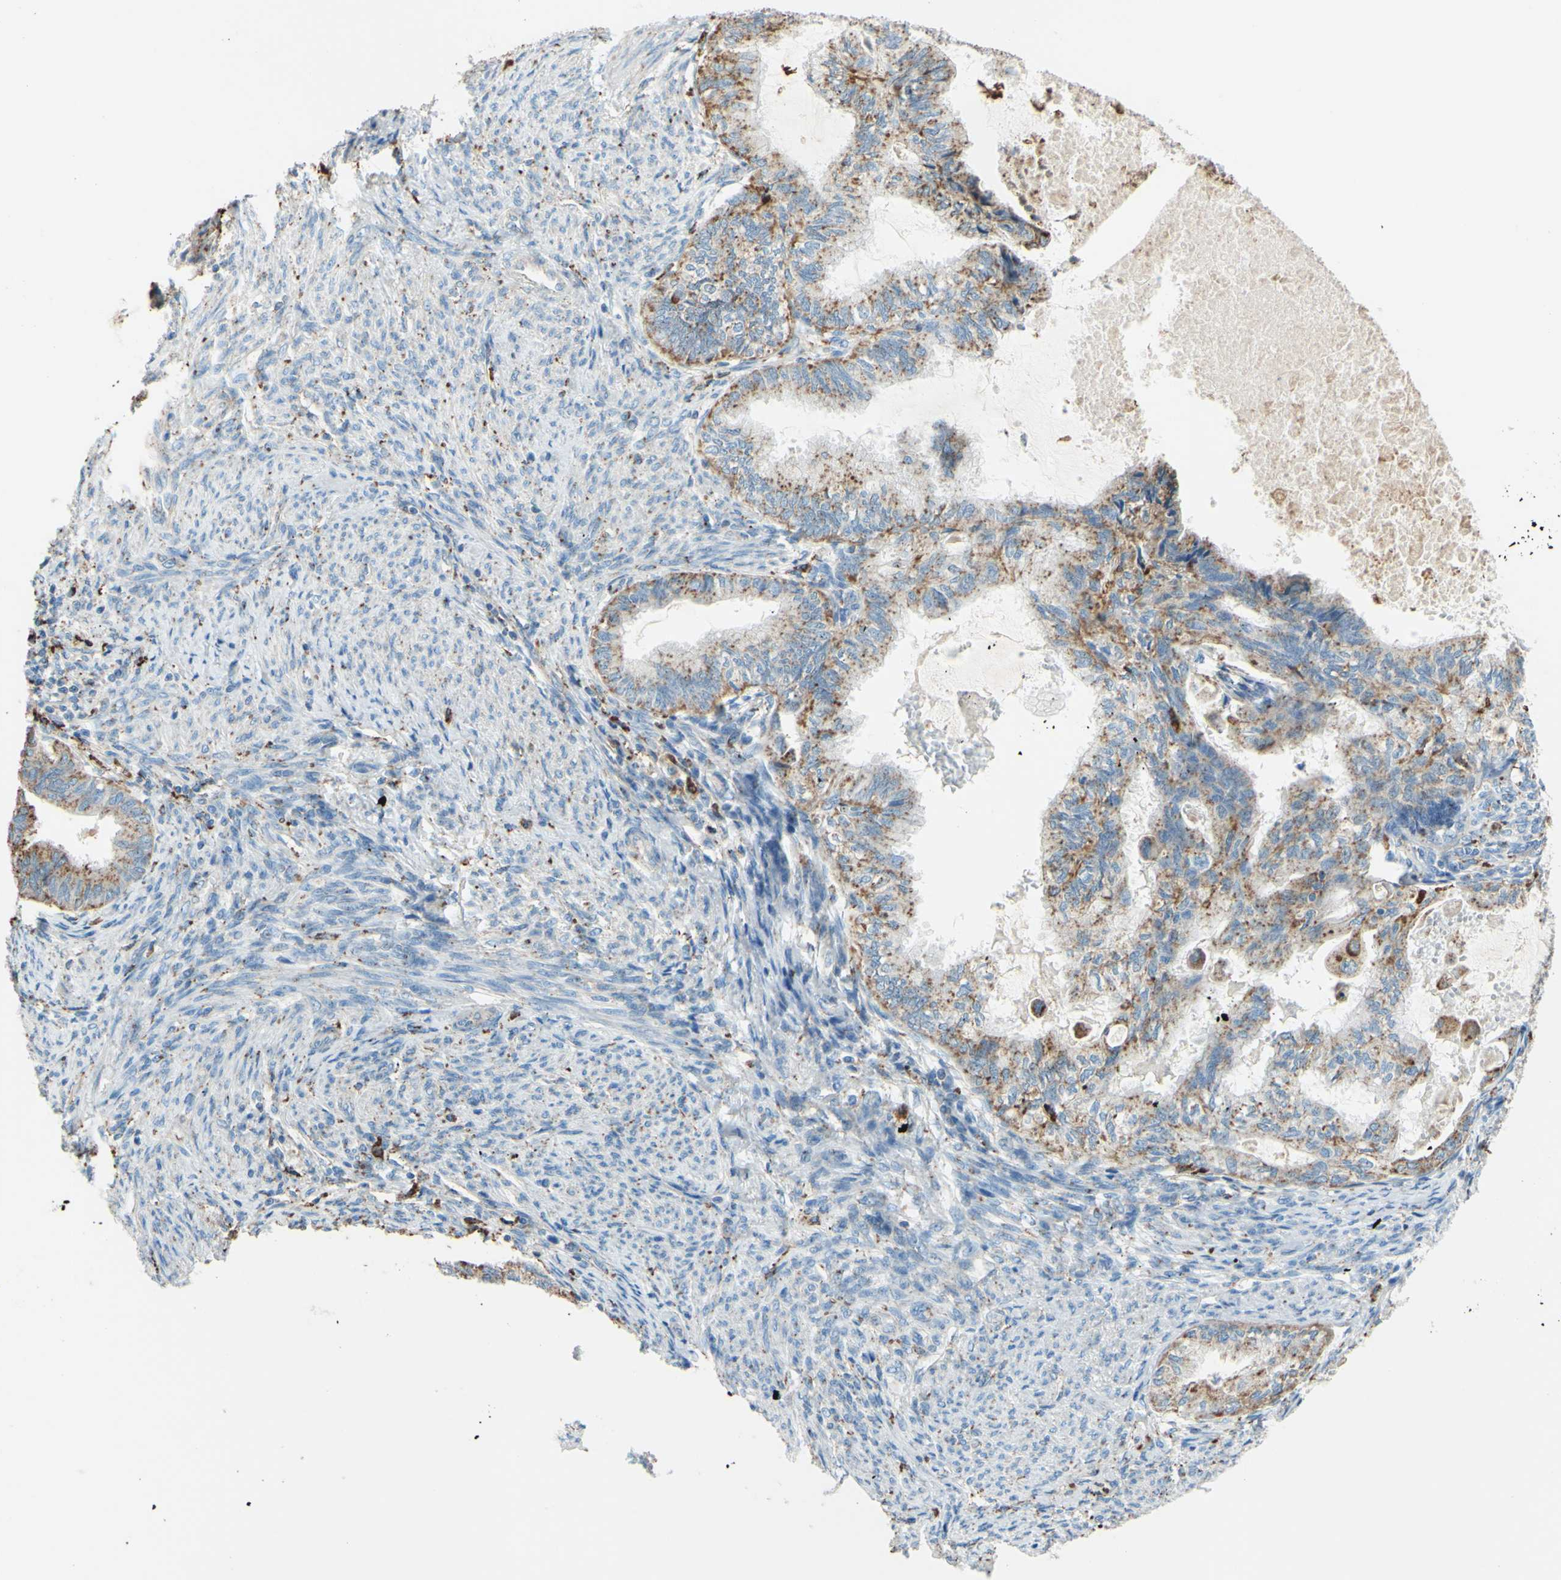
{"staining": {"intensity": "moderate", "quantity": ">75%", "location": "cytoplasmic/membranous"}, "tissue": "cervical cancer", "cell_type": "Tumor cells", "image_type": "cancer", "snomed": [{"axis": "morphology", "description": "Normal tissue, NOS"}, {"axis": "morphology", "description": "Adenocarcinoma, NOS"}, {"axis": "topography", "description": "Cervix"}, {"axis": "topography", "description": "Endometrium"}], "caption": "Cervical cancer (adenocarcinoma) was stained to show a protein in brown. There is medium levels of moderate cytoplasmic/membranous staining in approximately >75% of tumor cells. (Stains: DAB (3,3'-diaminobenzidine) in brown, nuclei in blue, Microscopy: brightfield microscopy at high magnification).", "gene": "CTSD", "patient": {"sex": "female", "age": 86}}